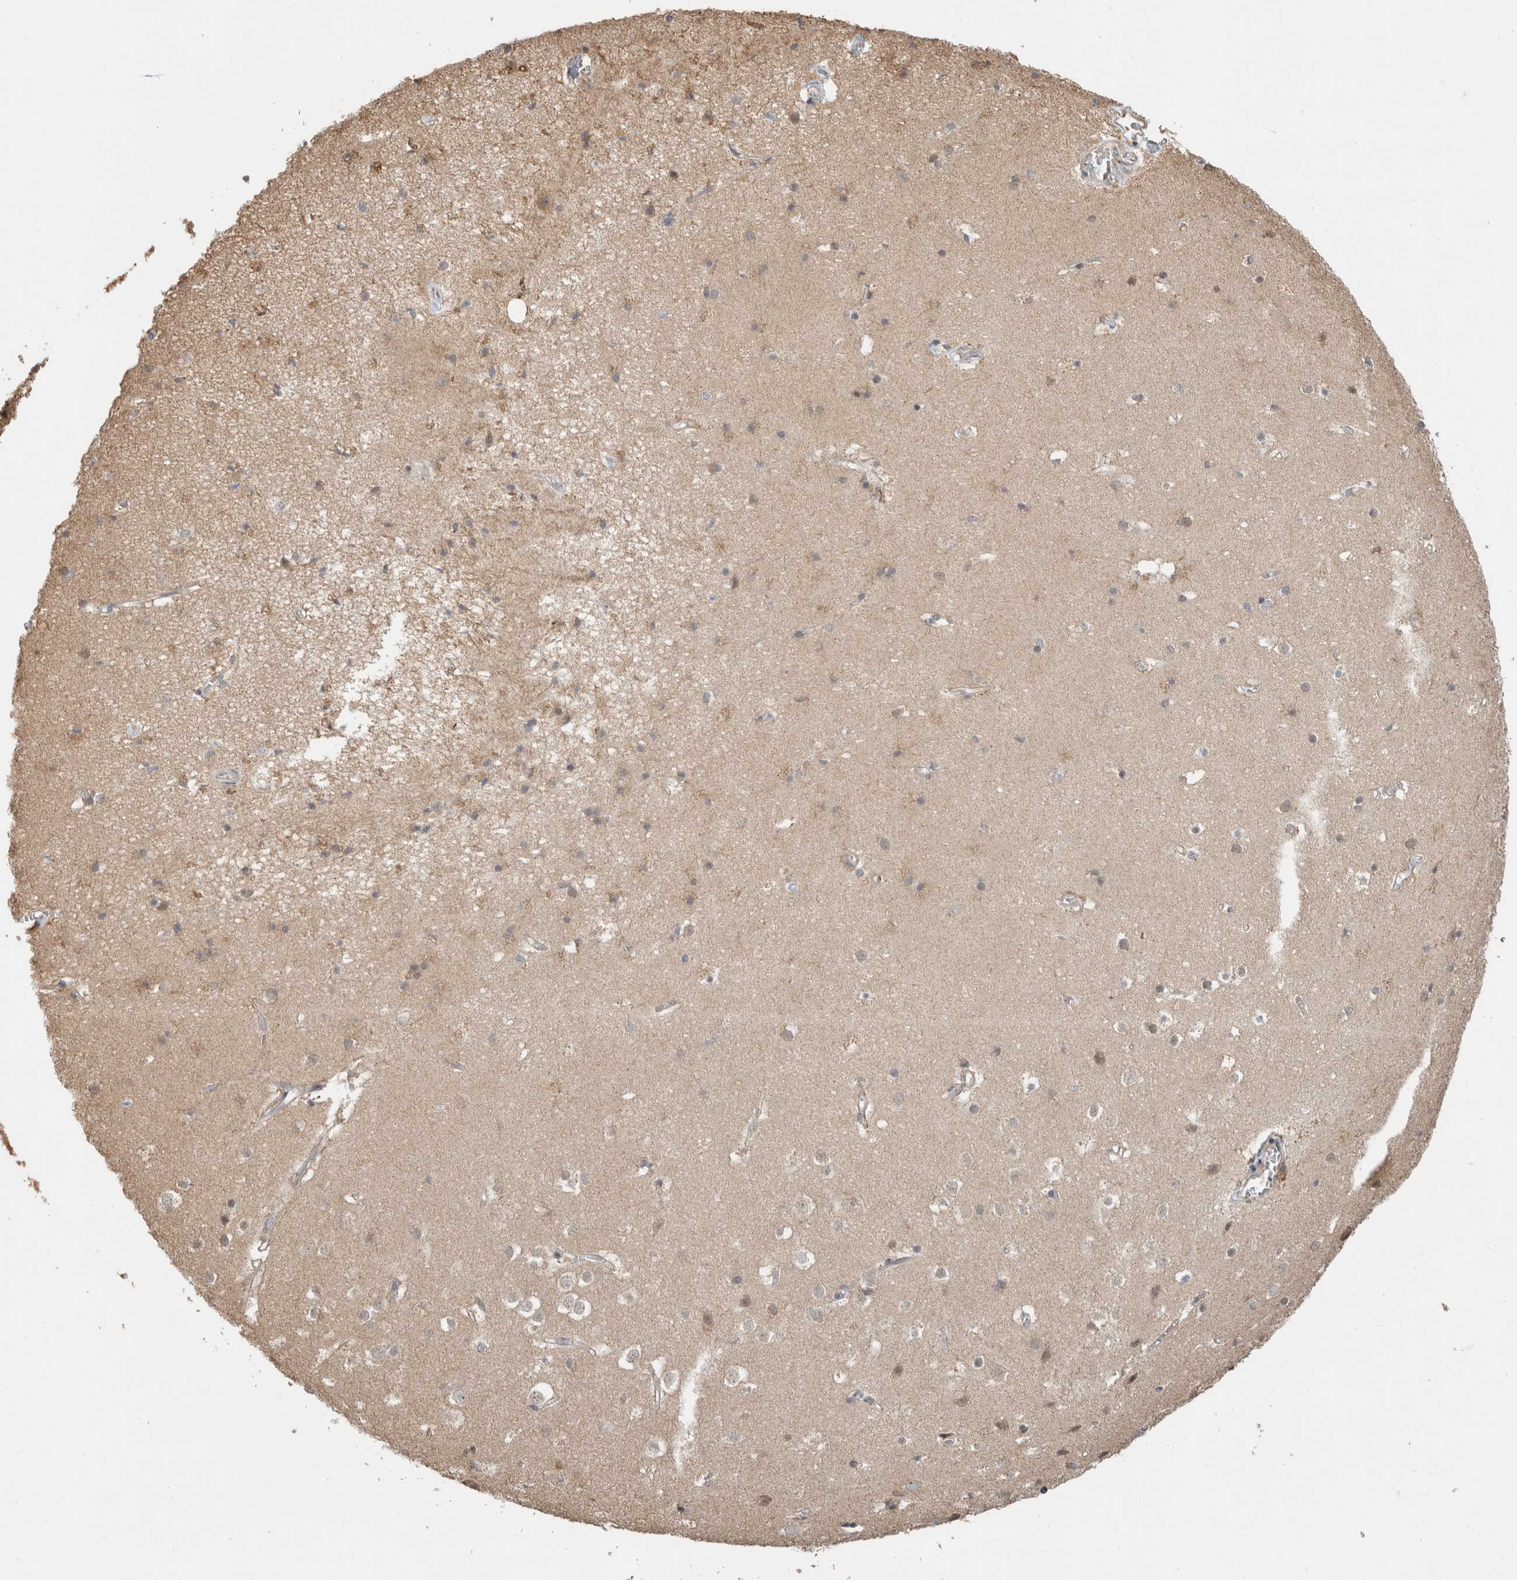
{"staining": {"intensity": "weak", "quantity": ">75%", "location": "cytoplasmic/membranous"}, "tissue": "cerebral cortex", "cell_type": "Endothelial cells", "image_type": "normal", "snomed": [{"axis": "morphology", "description": "Normal tissue, NOS"}, {"axis": "topography", "description": "Cerebral cortex"}], "caption": "Immunohistochemical staining of benign cerebral cortex demonstrates low levels of weak cytoplasmic/membranous expression in approximately >75% of endothelial cells. (DAB IHC, brown staining for protein, blue staining for nuclei).", "gene": "GINS4", "patient": {"sex": "male", "age": 54}}